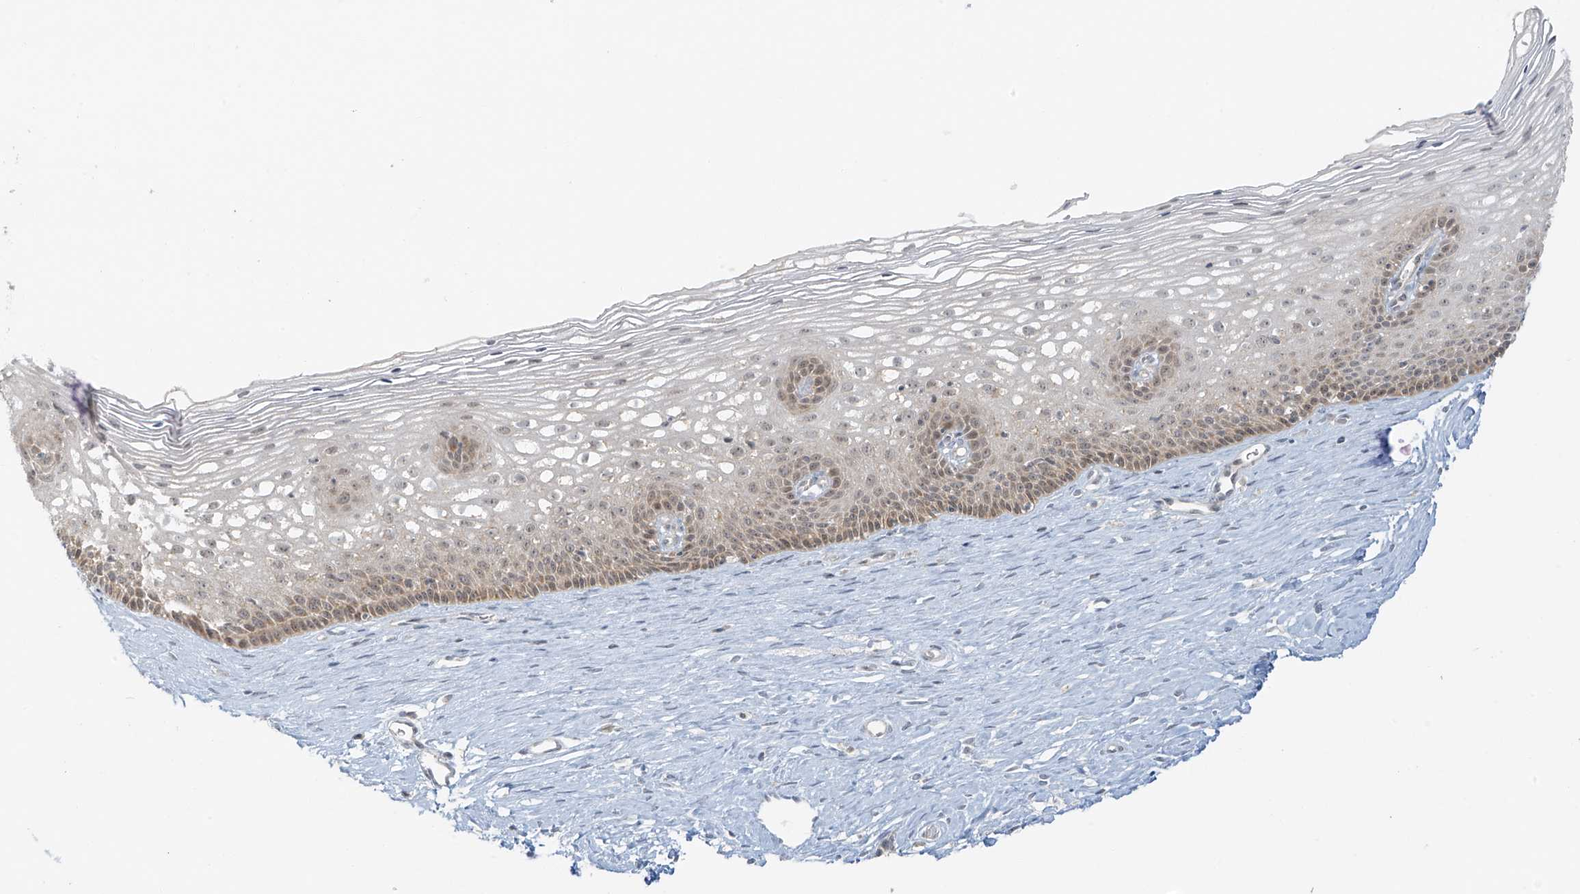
{"staining": {"intensity": "moderate", "quantity": "<25%", "location": "cytoplasmic/membranous"}, "tissue": "cervix", "cell_type": "Glandular cells", "image_type": "normal", "snomed": [{"axis": "morphology", "description": "Normal tissue, NOS"}, {"axis": "topography", "description": "Cervix"}], "caption": "Protein expression analysis of benign cervix exhibits moderate cytoplasmic/membranous expression in approximately <25% of glandular cells. (brown staining indicates protein expression, while blue staining denotes nuclei).", "gene": "MIPEP", "patient": {"sex": "female", "age": 33}}